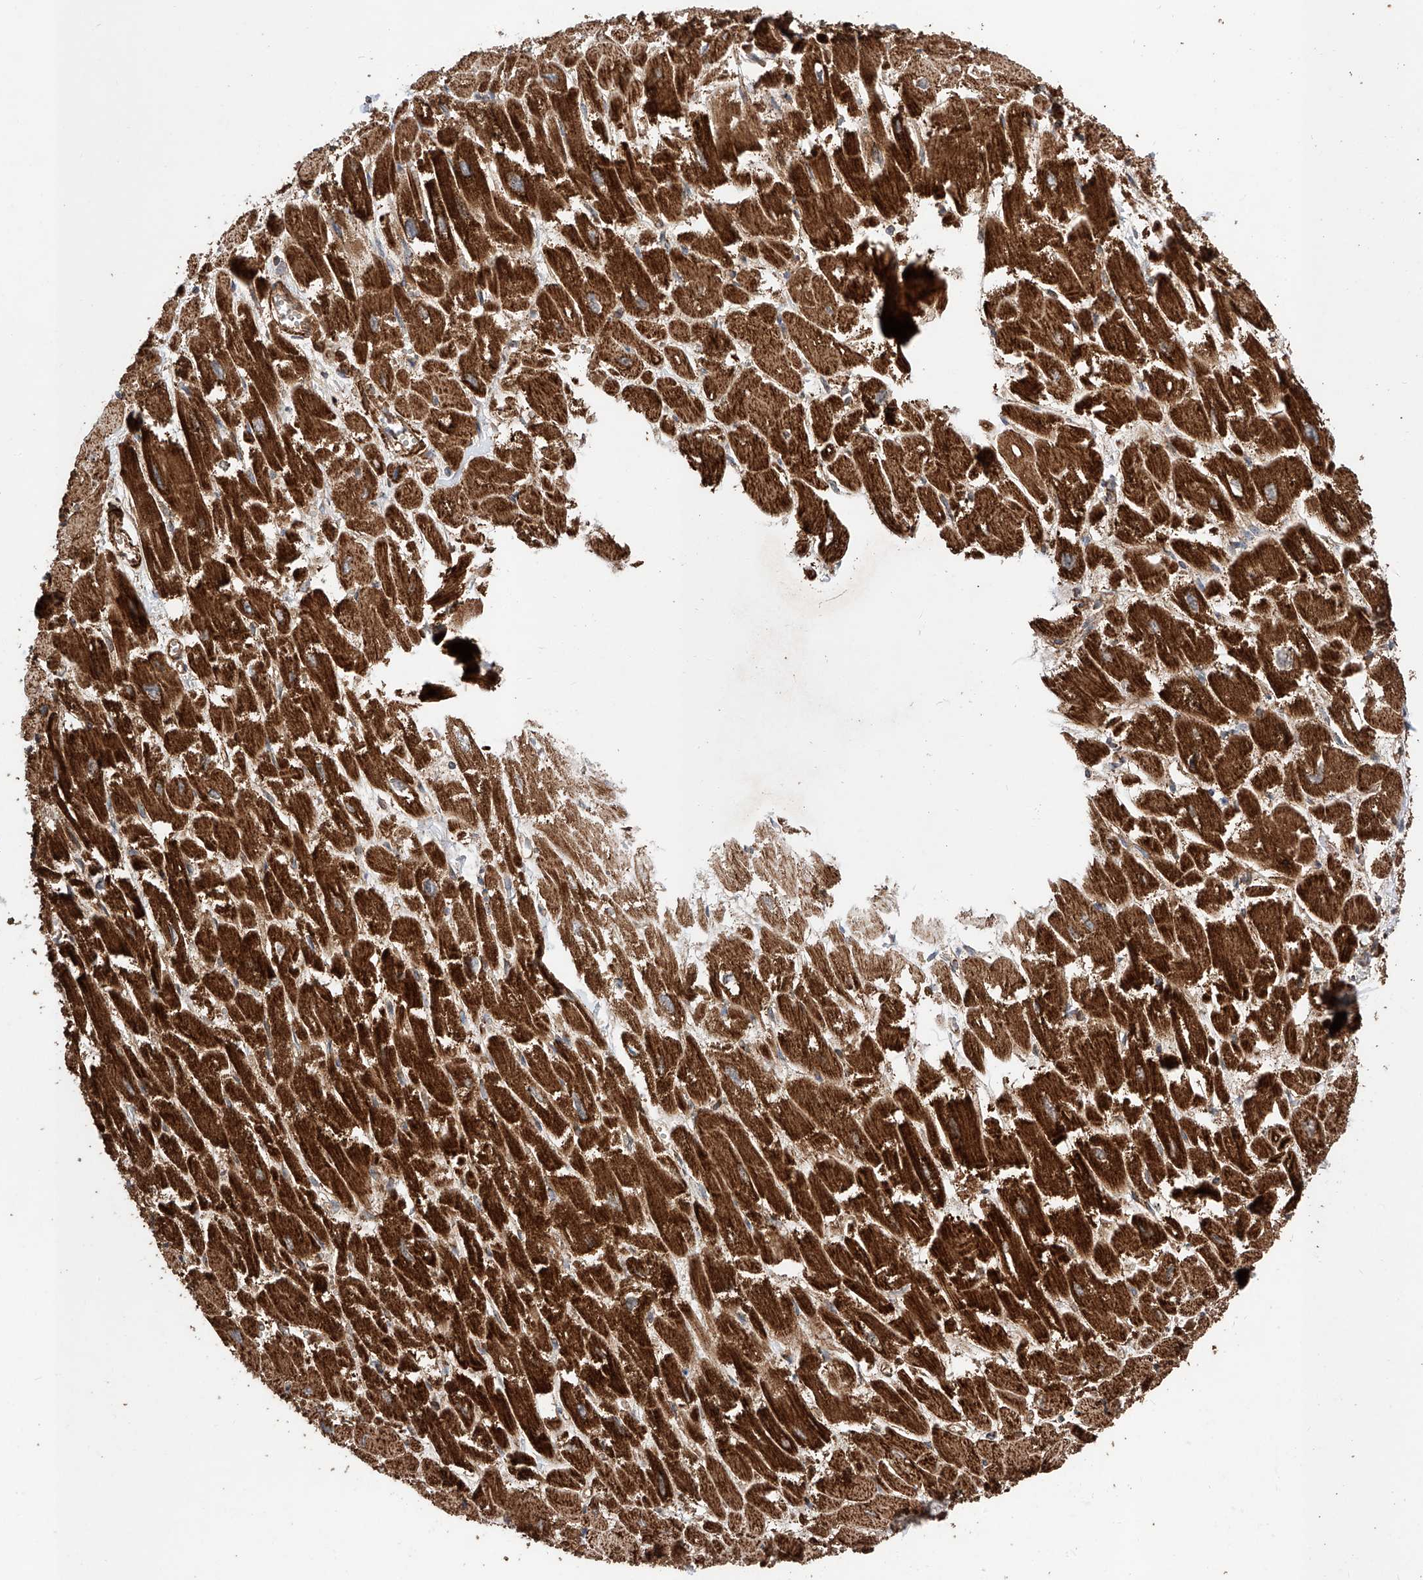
{"staining": {"intensity": "strong", "quantity": ">75%", "location": "cytoplasmic/membranous"}, "tissue": "heart muscle", "cell_type": "Cardiomyocytes", "image_type": "normal", "snomed": [{"axis": "morphology", "description": "Normal tissue, NOS"}, {"axis": "topography", "description": "Heart"}], "caption": "DAB (3,3'-diaminobenzidine) immunohistochemical staining of unremarkable heart muscle demonstrates strong cytoplasmic/membranous protein positivity in about >75% of cardiomyocytes. (IHC, brightfield microscopy, high magnification).", "gene": "PISD", "patient": {"sex": "male", "age": 54}}